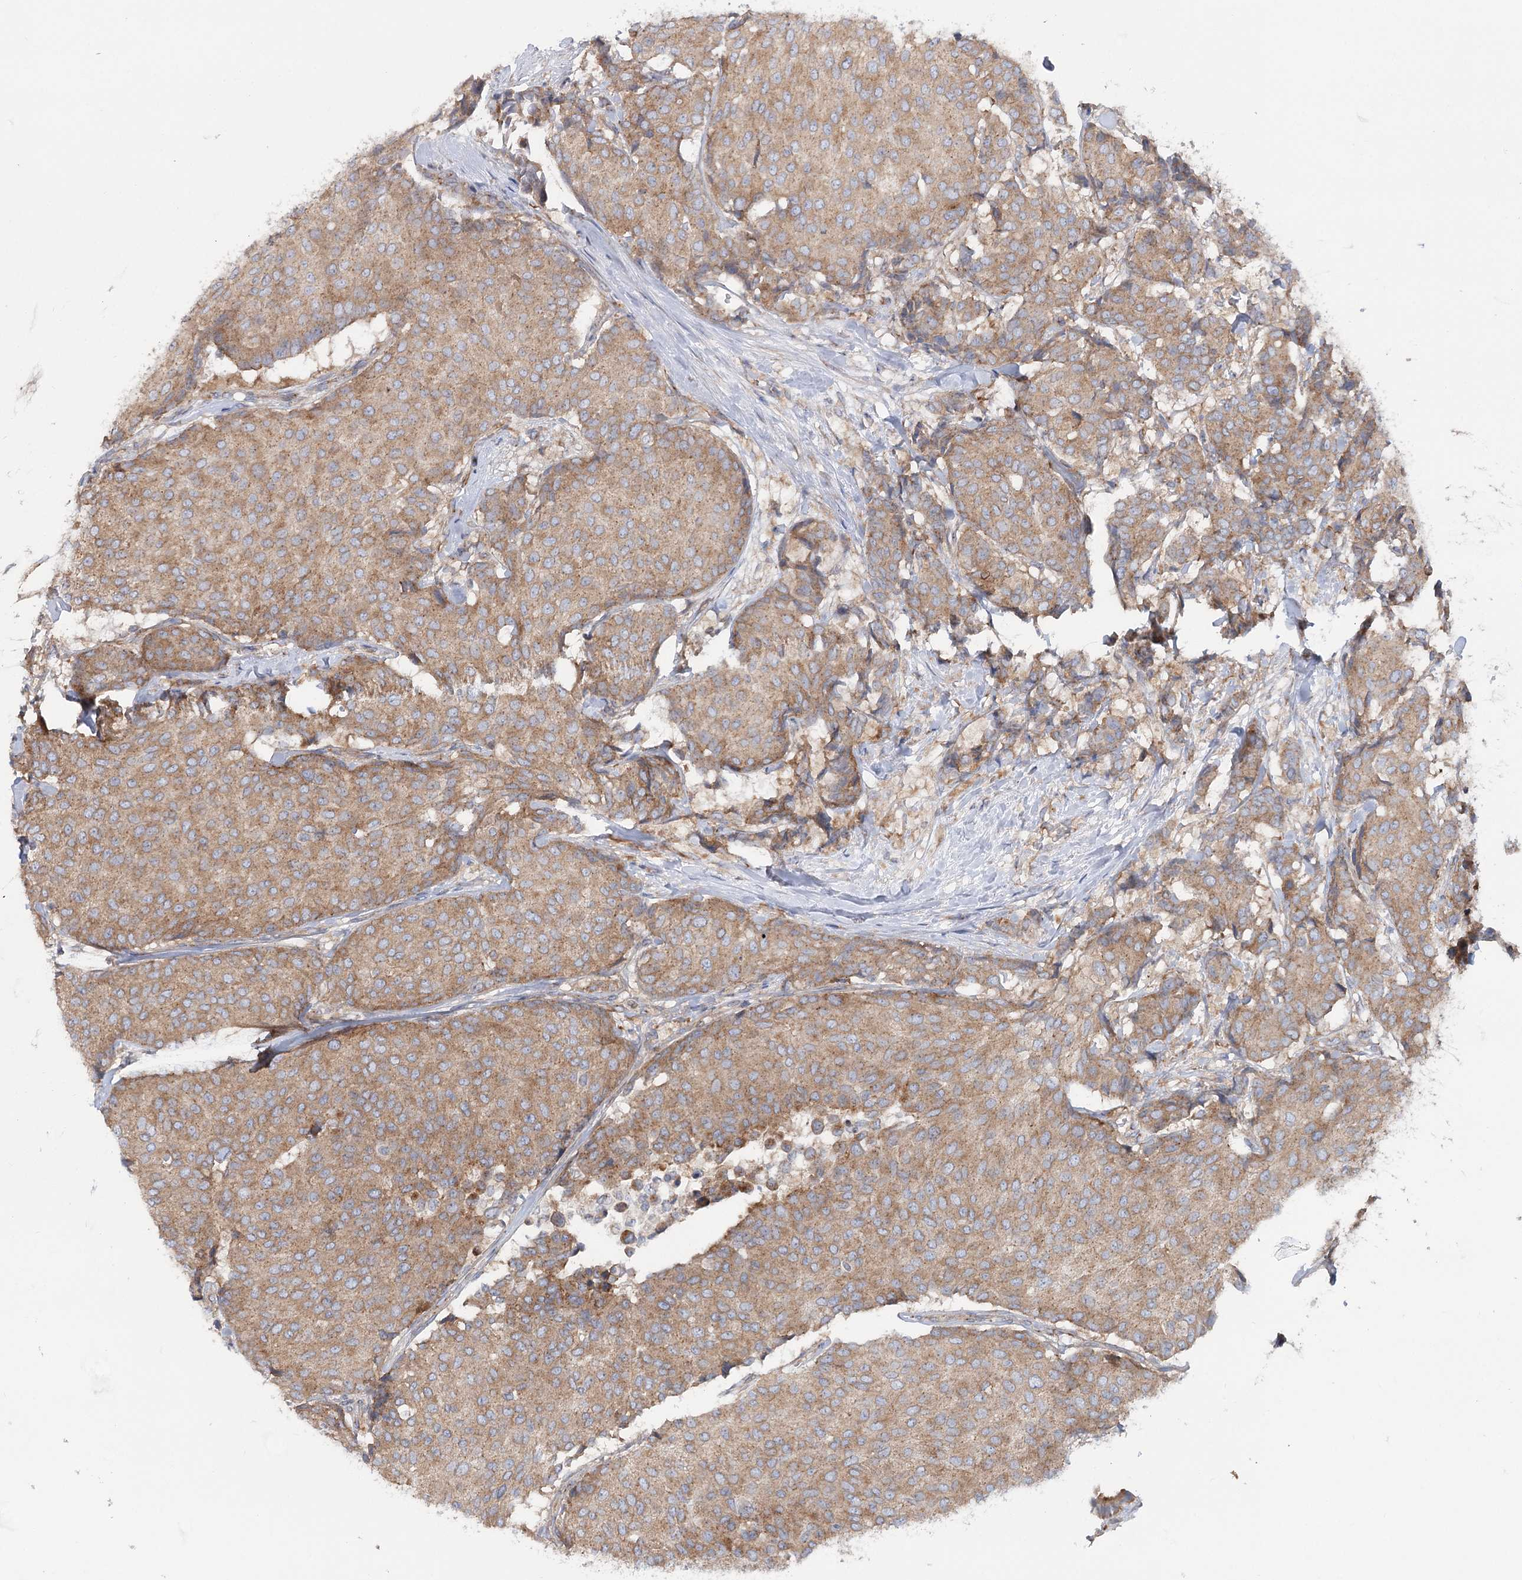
{"staining": {"intensity": "moderate", "quantity": ">75%", "location": "cytoplasmic/membranous"}, "tissue": "breast cancer", "cell_type": "Tumor cells", "image_type": "cancer", "snomed": [{"axis": "morphology", "description": "Duct carcinoma"}, {"axis": "topography", "description": "Breast"}], "caption": "The photomicrograph reveals immunohistochemical staining of breast invasive ductal carcinoma. There is moderate cytoplasmic/membranous staining is appreciated in approximately >75% of tumor cells. The protein is shown in brown color, while the nuclei are stained blue.", "gene": "SCN11A", "patient": {"sex": "female", "age": 75}}